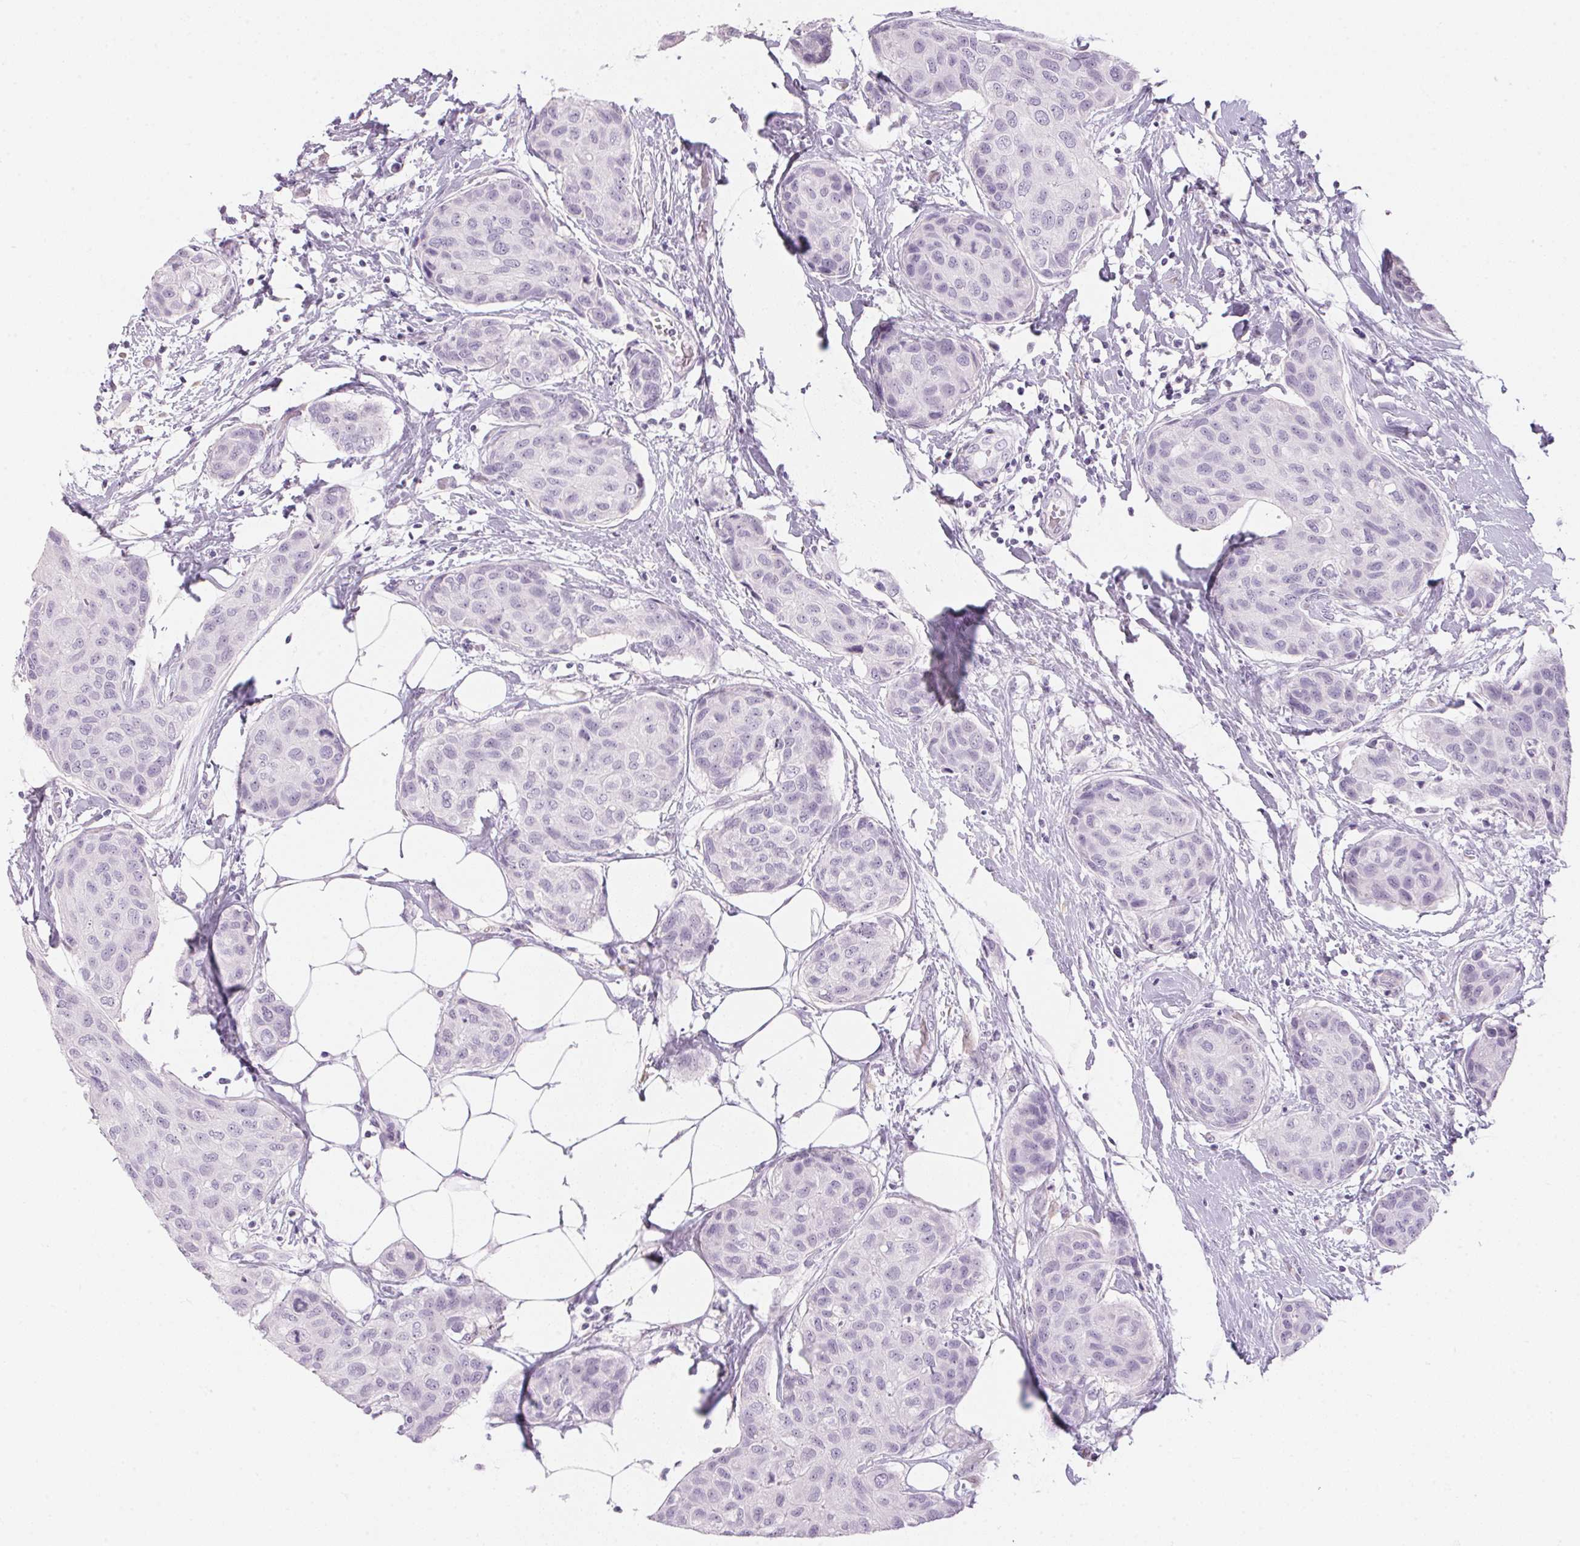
{"staining": {"intensity": "negative", "quantity": "none", "location": "none"}, "tissue": "breast cancer", "cell_type": "Tumor cells", "image_type": "cancer", "snomed": [{"axis": "morphology", "description": "Duct carcinoma"}, {"axis": "topography", "description": "Breast"}], "caption": "Intraductal carcinoma (breast) was stained to show a protein in brown. There is no significant positivity in tumor cells.", "gene": "CADPS", "patient": {"sex": "female", "age": 80}}